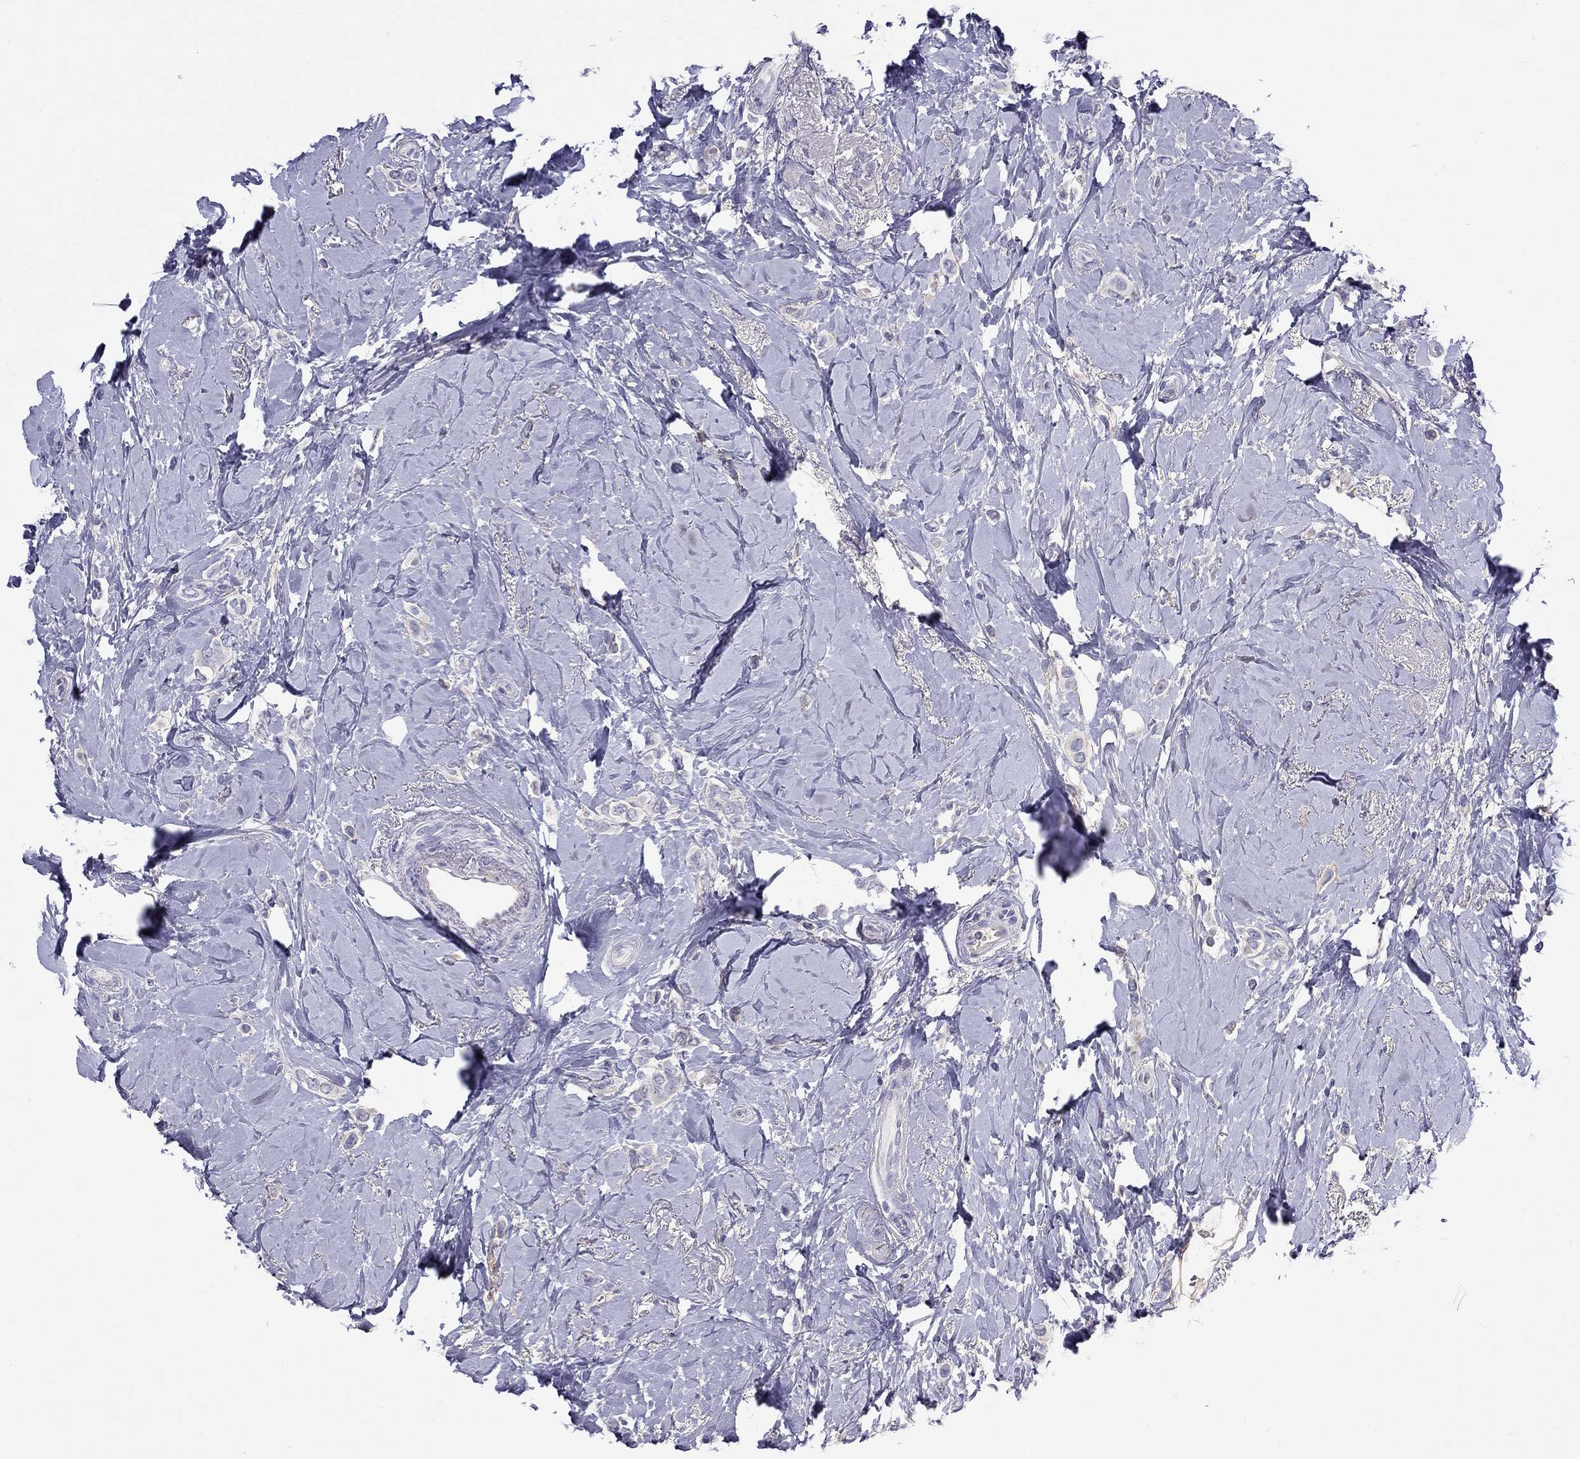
{"staining": {"intensity": "negative", "quantity": "none", "location": "none"}, "tissue": "breast cancer", "cell_type": "Tumor cells", "image_type": "cancer", "snomed": [{"axis": "morphology", "description": "Lobular carcinoma"}, {"axis": "topography", "description": "Breast"}], "caption": "The histopathology image demonstrates no staining of tumor cells in breast cancer (lobular carcinoma). The staining is performed using DAB (3,3'-diaminobenzidine) brown chromogen with nuclei counter-stained in using hematoxylin.", "gene": "CPNE4", "patient": {"sex": "female", "age": 66}}